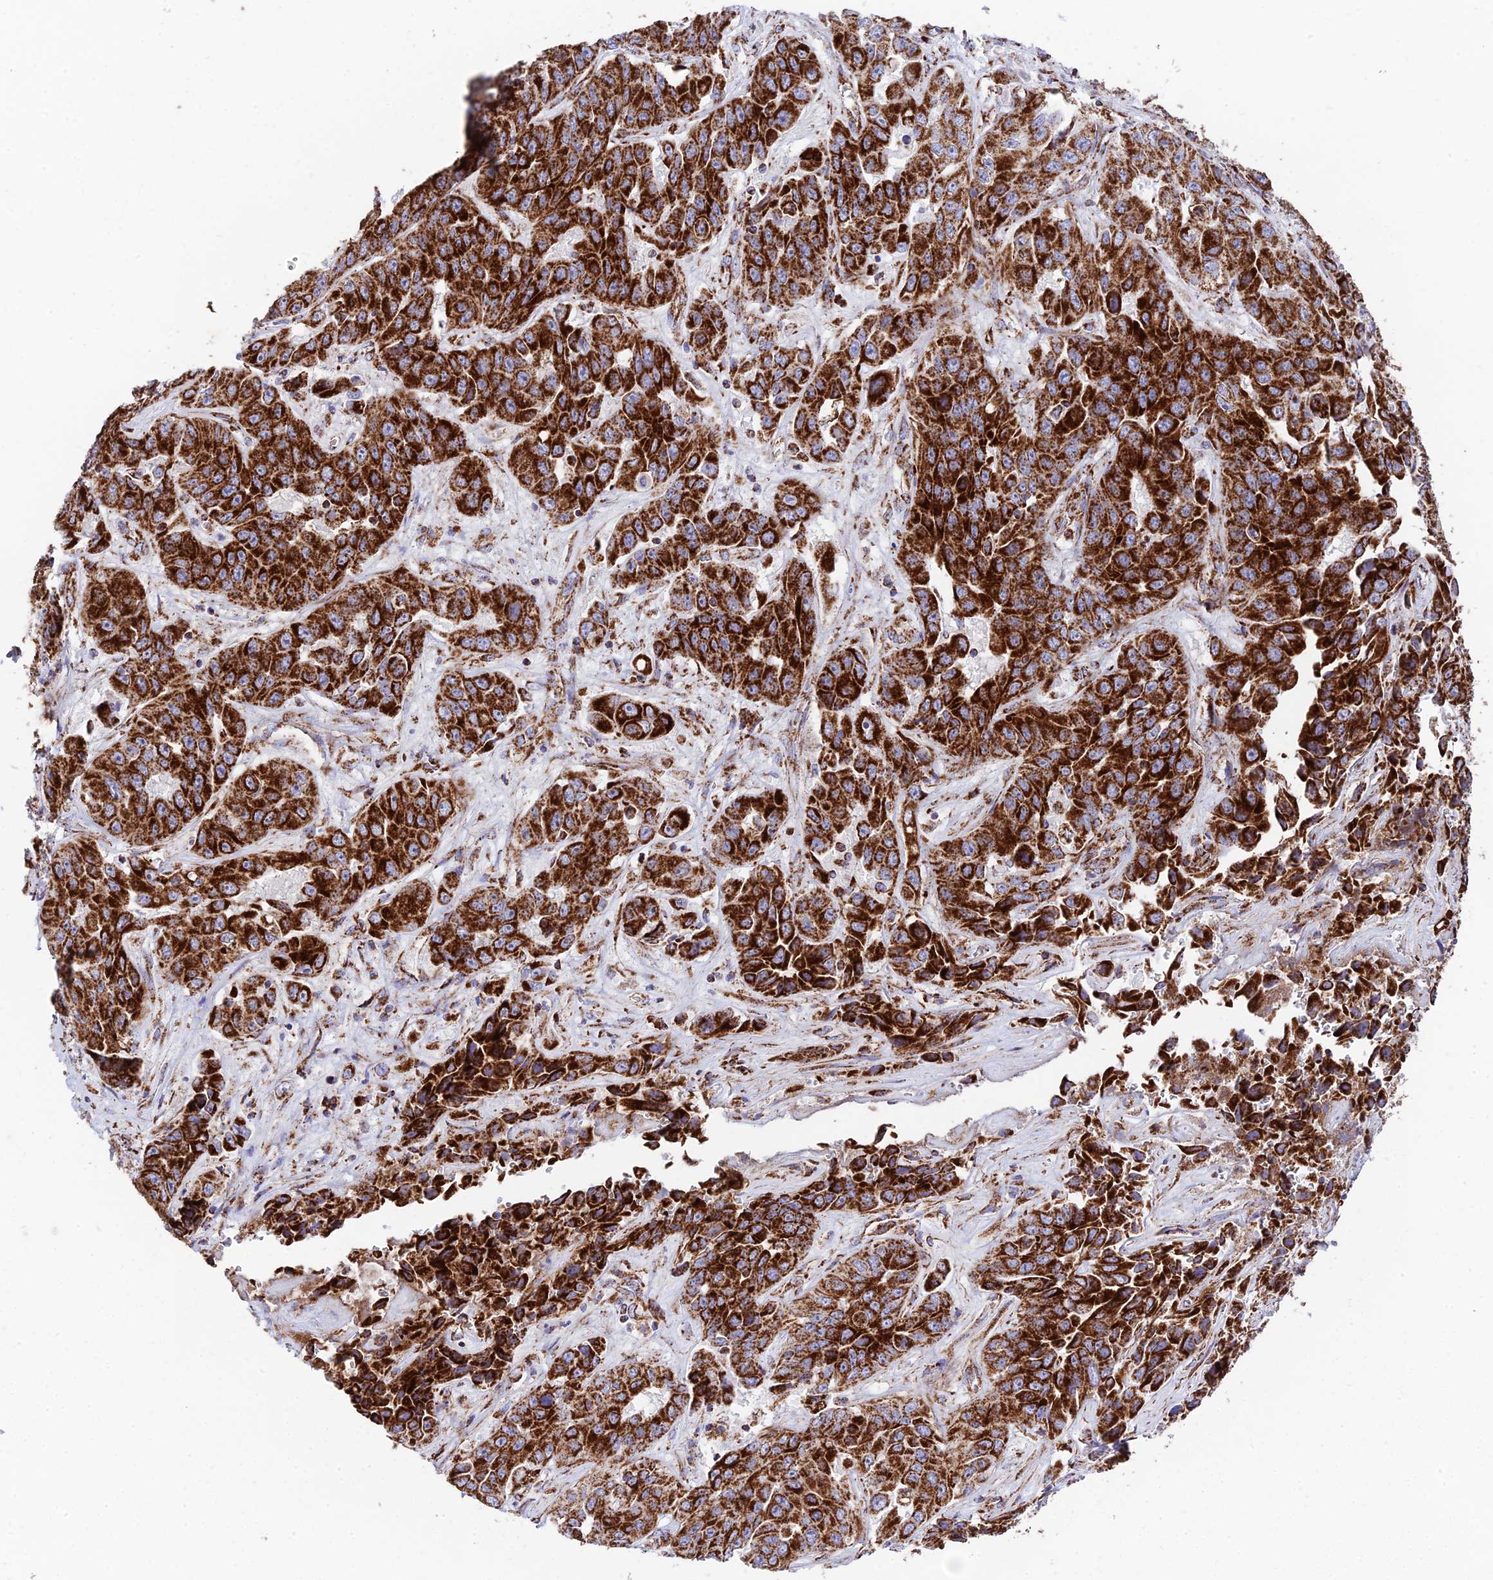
{"staining": {"intensity": "strong", "quantity": ">75%", "location": "cytoplasmic/membranous"}, "tissue": "liver cancer", "cell_type": "Tumor cells", "image_type": "cancer", "snomed": [{"axis": "morphology", "description": "Cholangiocarcinoma"}, {"axis": "topography", "description": "Liver"}], "caption": "Brown immunohistochemical staining in cholangiocarcinoma (liver) displays strong cytoplasmic/membranous positivity in about >75% of tumor cells. (Brightfield microscopy of DAB IHC at high magnification).", "gene": "CHCHD3", "patient": {"sex": "female", "age": 52}}